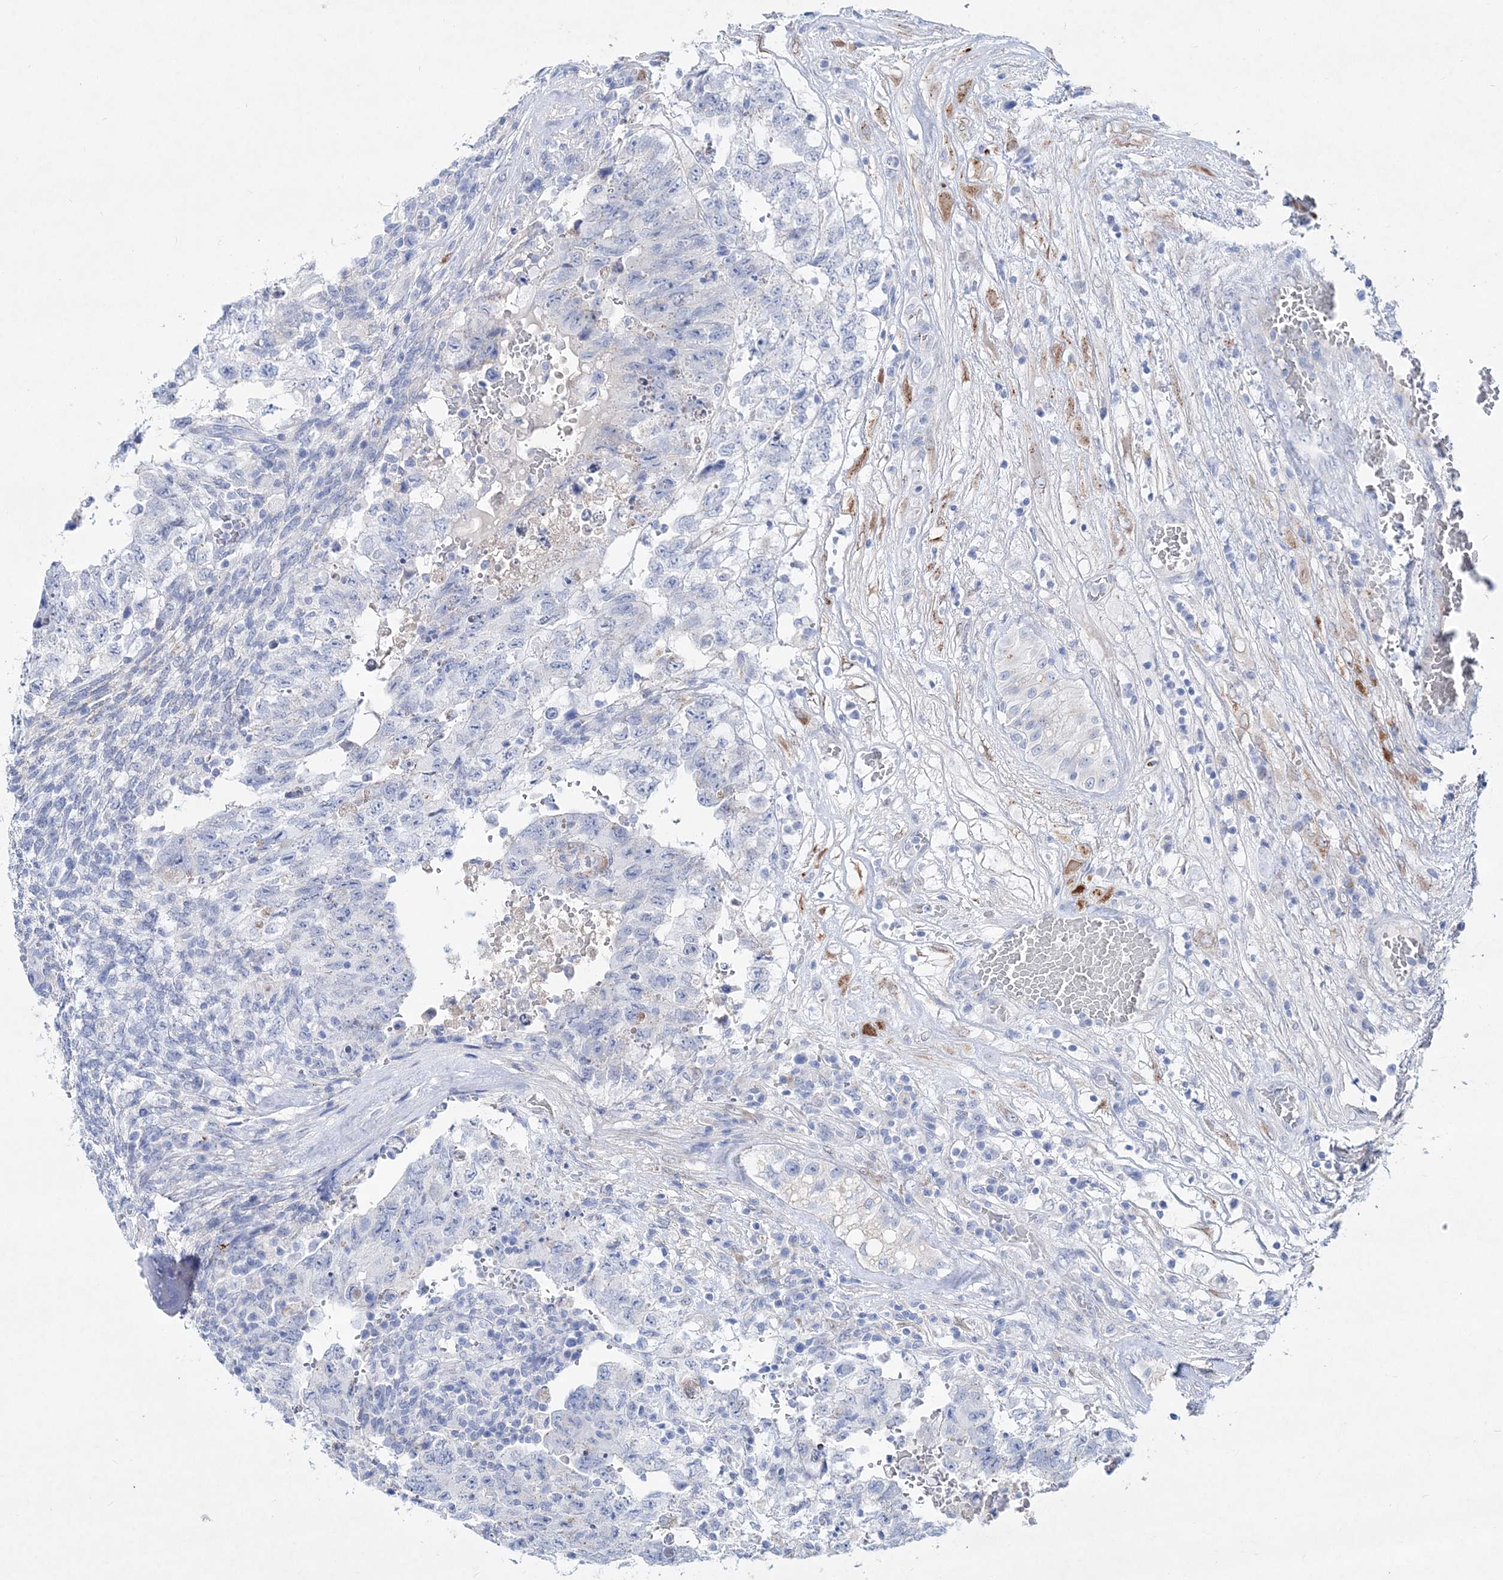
{"staining": {"intensity": "negative", "quantity": "none", "location": "none"}, "tissue": "testis cancer", "cell_type": "Tumor cells", "image_type": "cancer", "snomed": [{"axis": "morphology", "description": "Carcinoma, Embryonal, NOS"}, {"axis": "topography", "description": "Testis"}], "caption": "The micrograph displays no staining of tumor cells in testis embryonal carcinoma.", "gene": "SPINK7", "patient": {"sex": "male", "age": 36}}